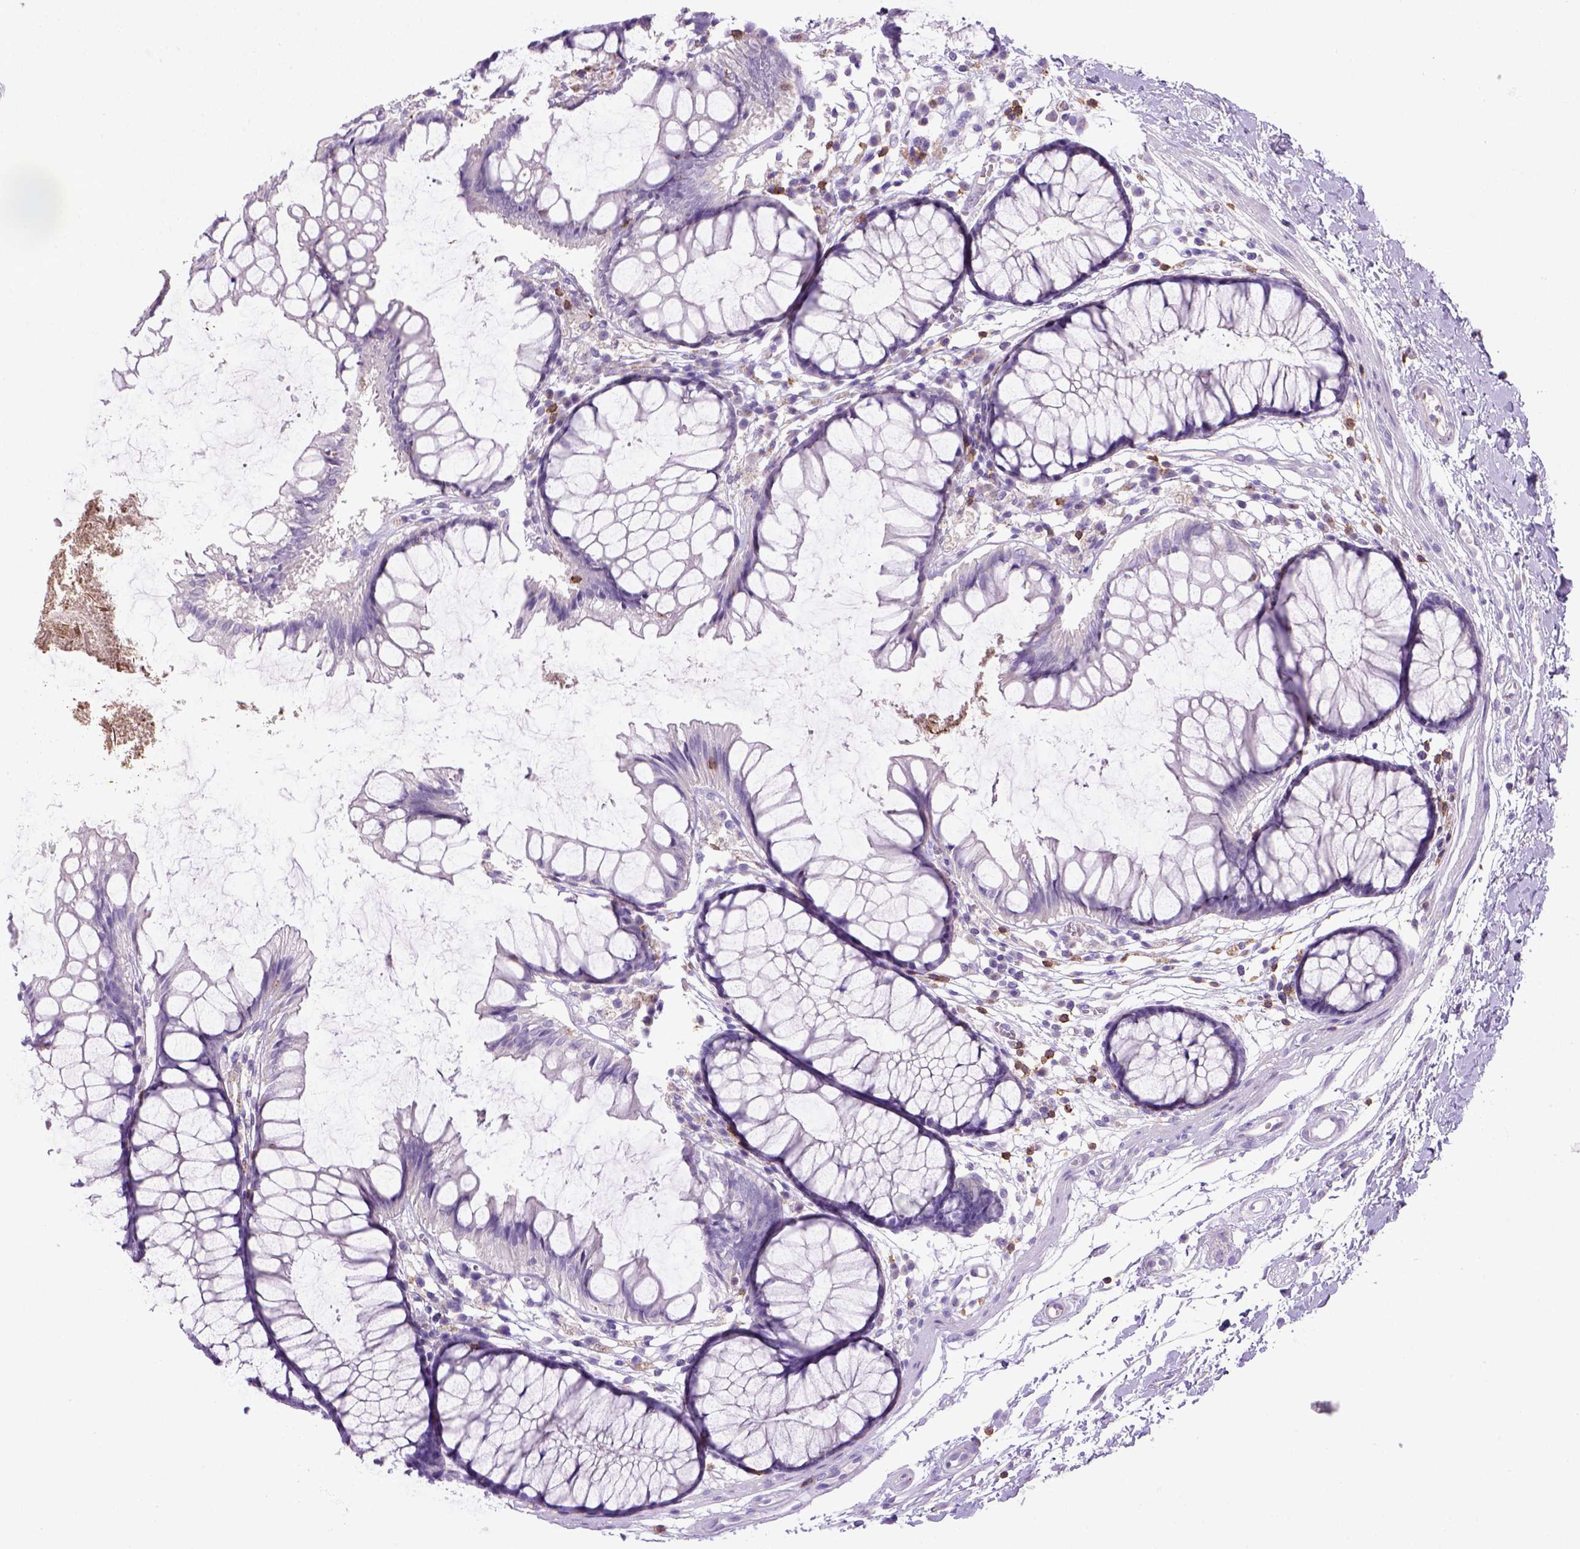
{"staining": {"intensity": "negative", "quantity": "none", "location": "none"}, "tissue": "colon", "cell_type": "Endothelial cells", "image_type": "normal", "snomed": [{"axis": "morphology", "description": "Normal tissue, NOS"}, {"axis": "morphology", "description": "Adenocarcinoma, NOS"}, {"axis": "topography", "description": "Colon"}], "caption": "This histopathology image is of unremarkable colon stained with immunohistochemistry (IHC) to label a protein in brown with the nuclei are counter-stained blue. There is no expression in endothelial cells. (DAB (3,3'-diaminobenzidine) immunohistochemistry with hematoxylin counter stain).", "gene": "CD3E", "patient": {"sex": "male", "age": 65}}